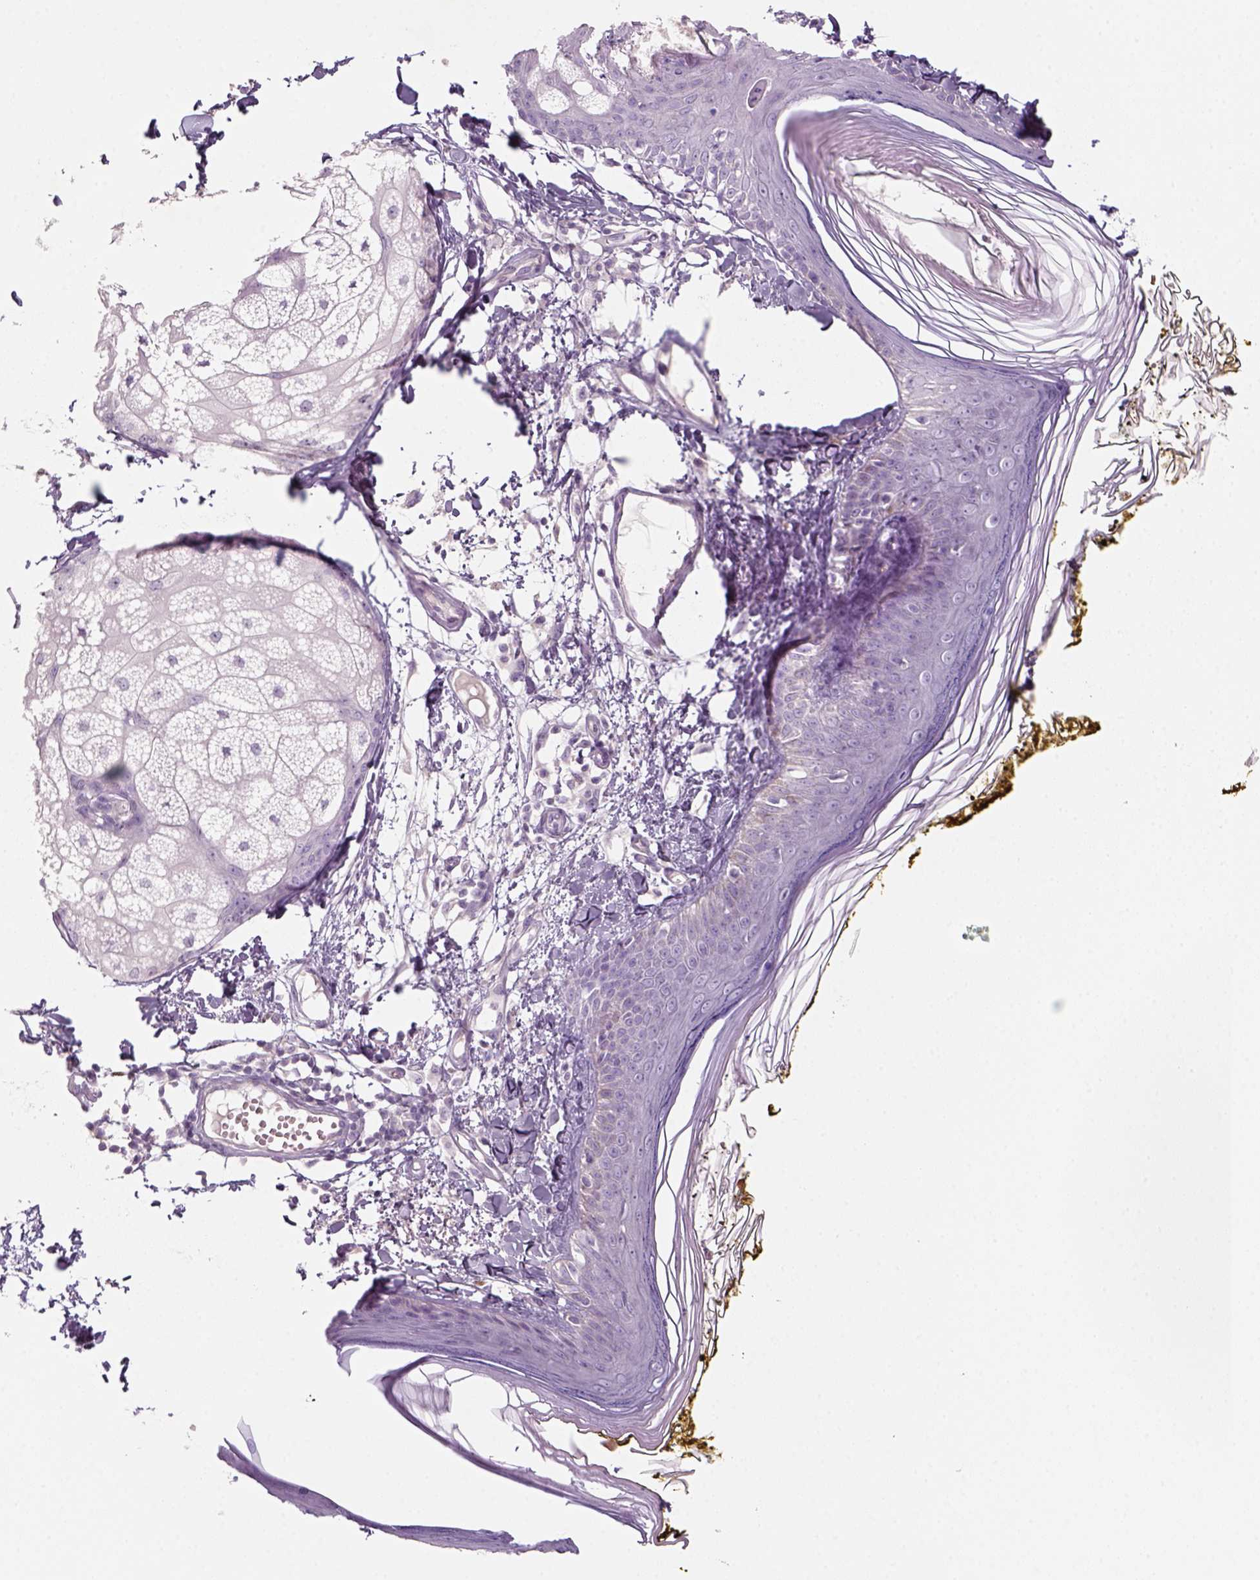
{"staining": {"intensity": "negative", "quantity": "none", "location": "none"}, "tissue": "skin", "cell_type": "Fibroblasts", "image_type": "normal", "snomed": [{"axis": "morphology", "description": "Normal tissue, NOS"}, {"axis": "topography", "description": "Skin"}], "caption": "A histopathology image of skin stained for a protein exhibits no brown staining in fibroblasts.", "gene": "KRT25", "patient": {"sex": "male", "age": 76}}